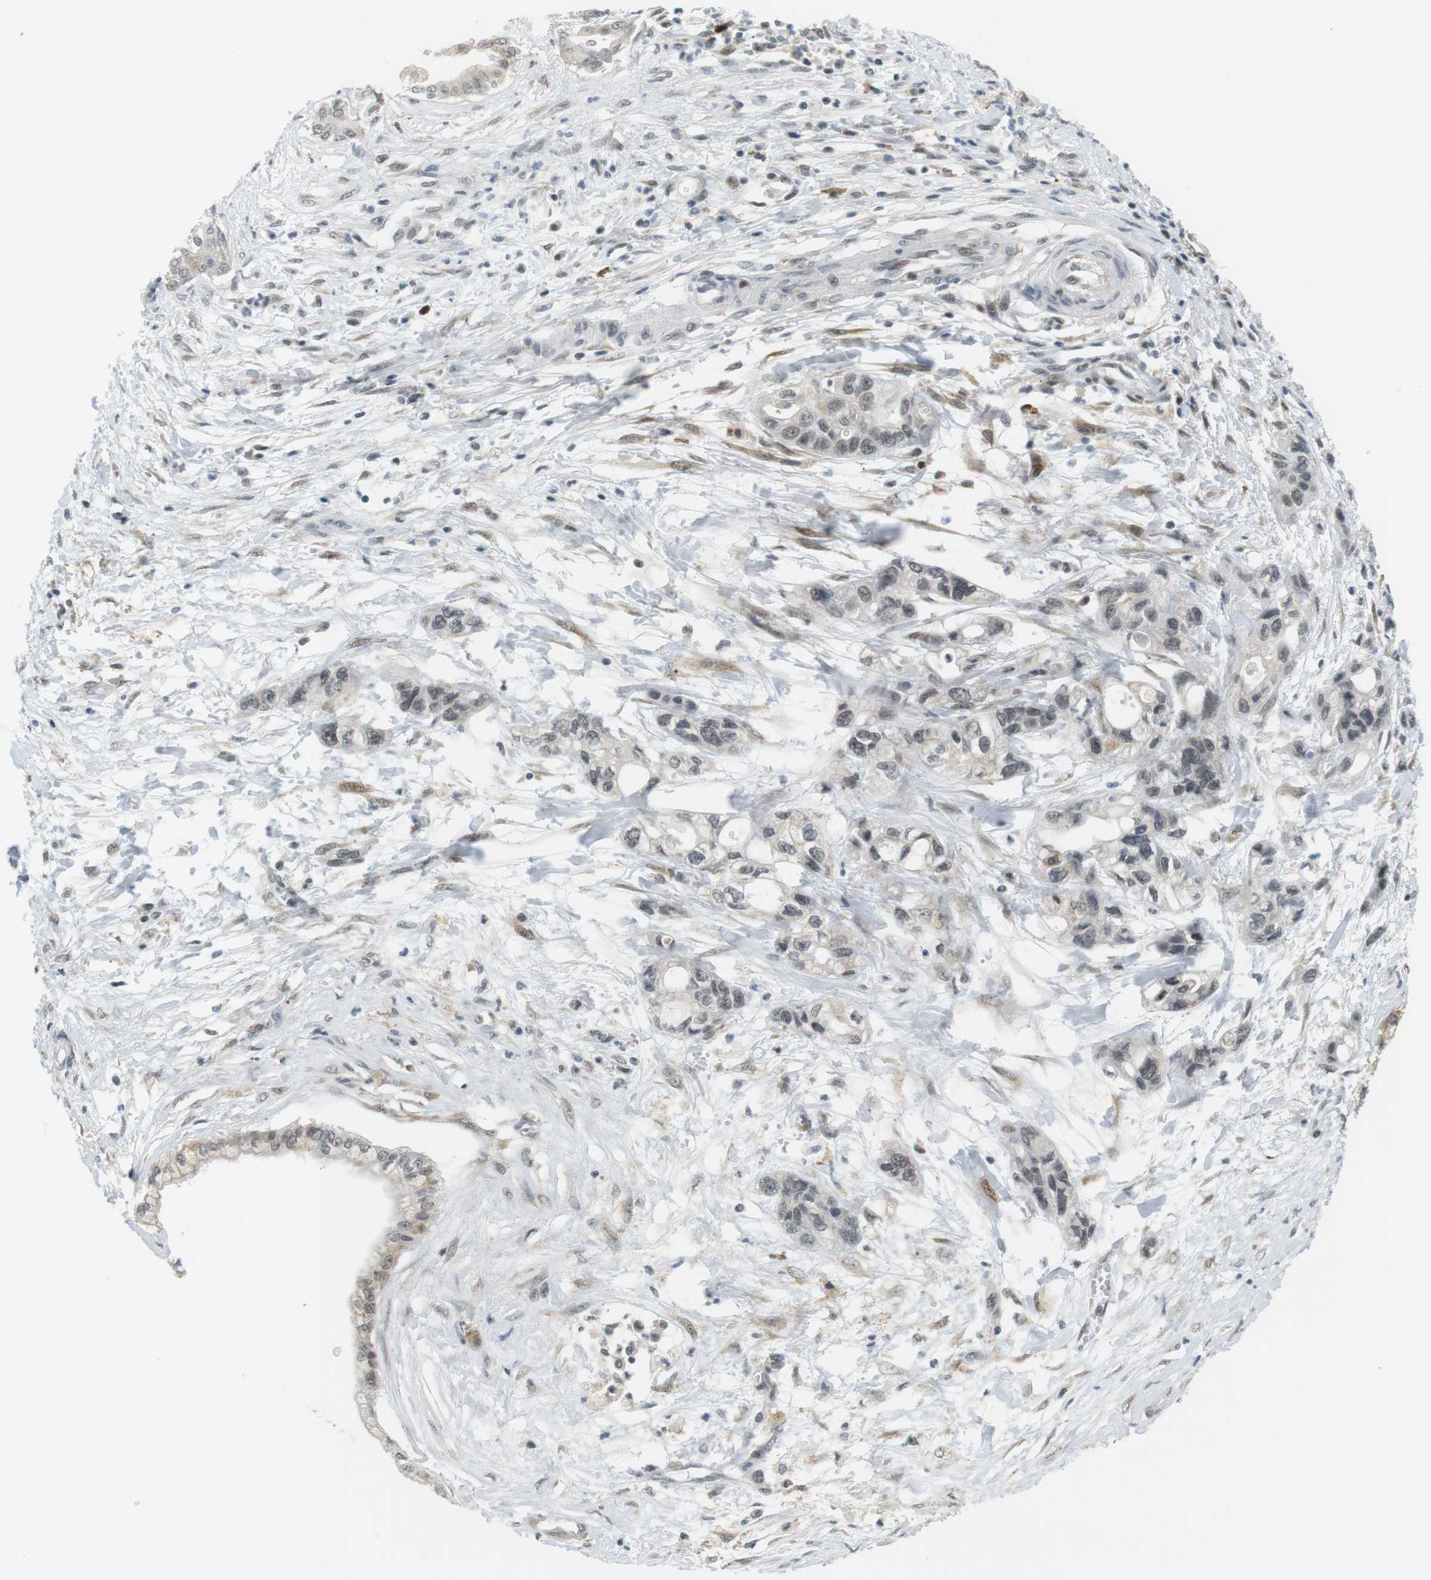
{"staining": {"intensity": "weak", "quantity": "<25%", "location": "nuclear"}, "tissue": "pancreatic cancer", "cell_type": "Tumor cells", "image_type": "cancer", "snomed": [{"axis": "morphology", "description": "Adenocarcinoma, NOS"}, {"axis": "topography", "description": "Pancreas"}], "caption": "This micrograph is of pancreatic adenocarcinoma stained with immunohistochemistry to label a protein in brown with the nuclei are counter-stained blue. There is no staining in tumor cells.", "gene": "RNF38", "patient": {"sex": "male", "age": 56}}